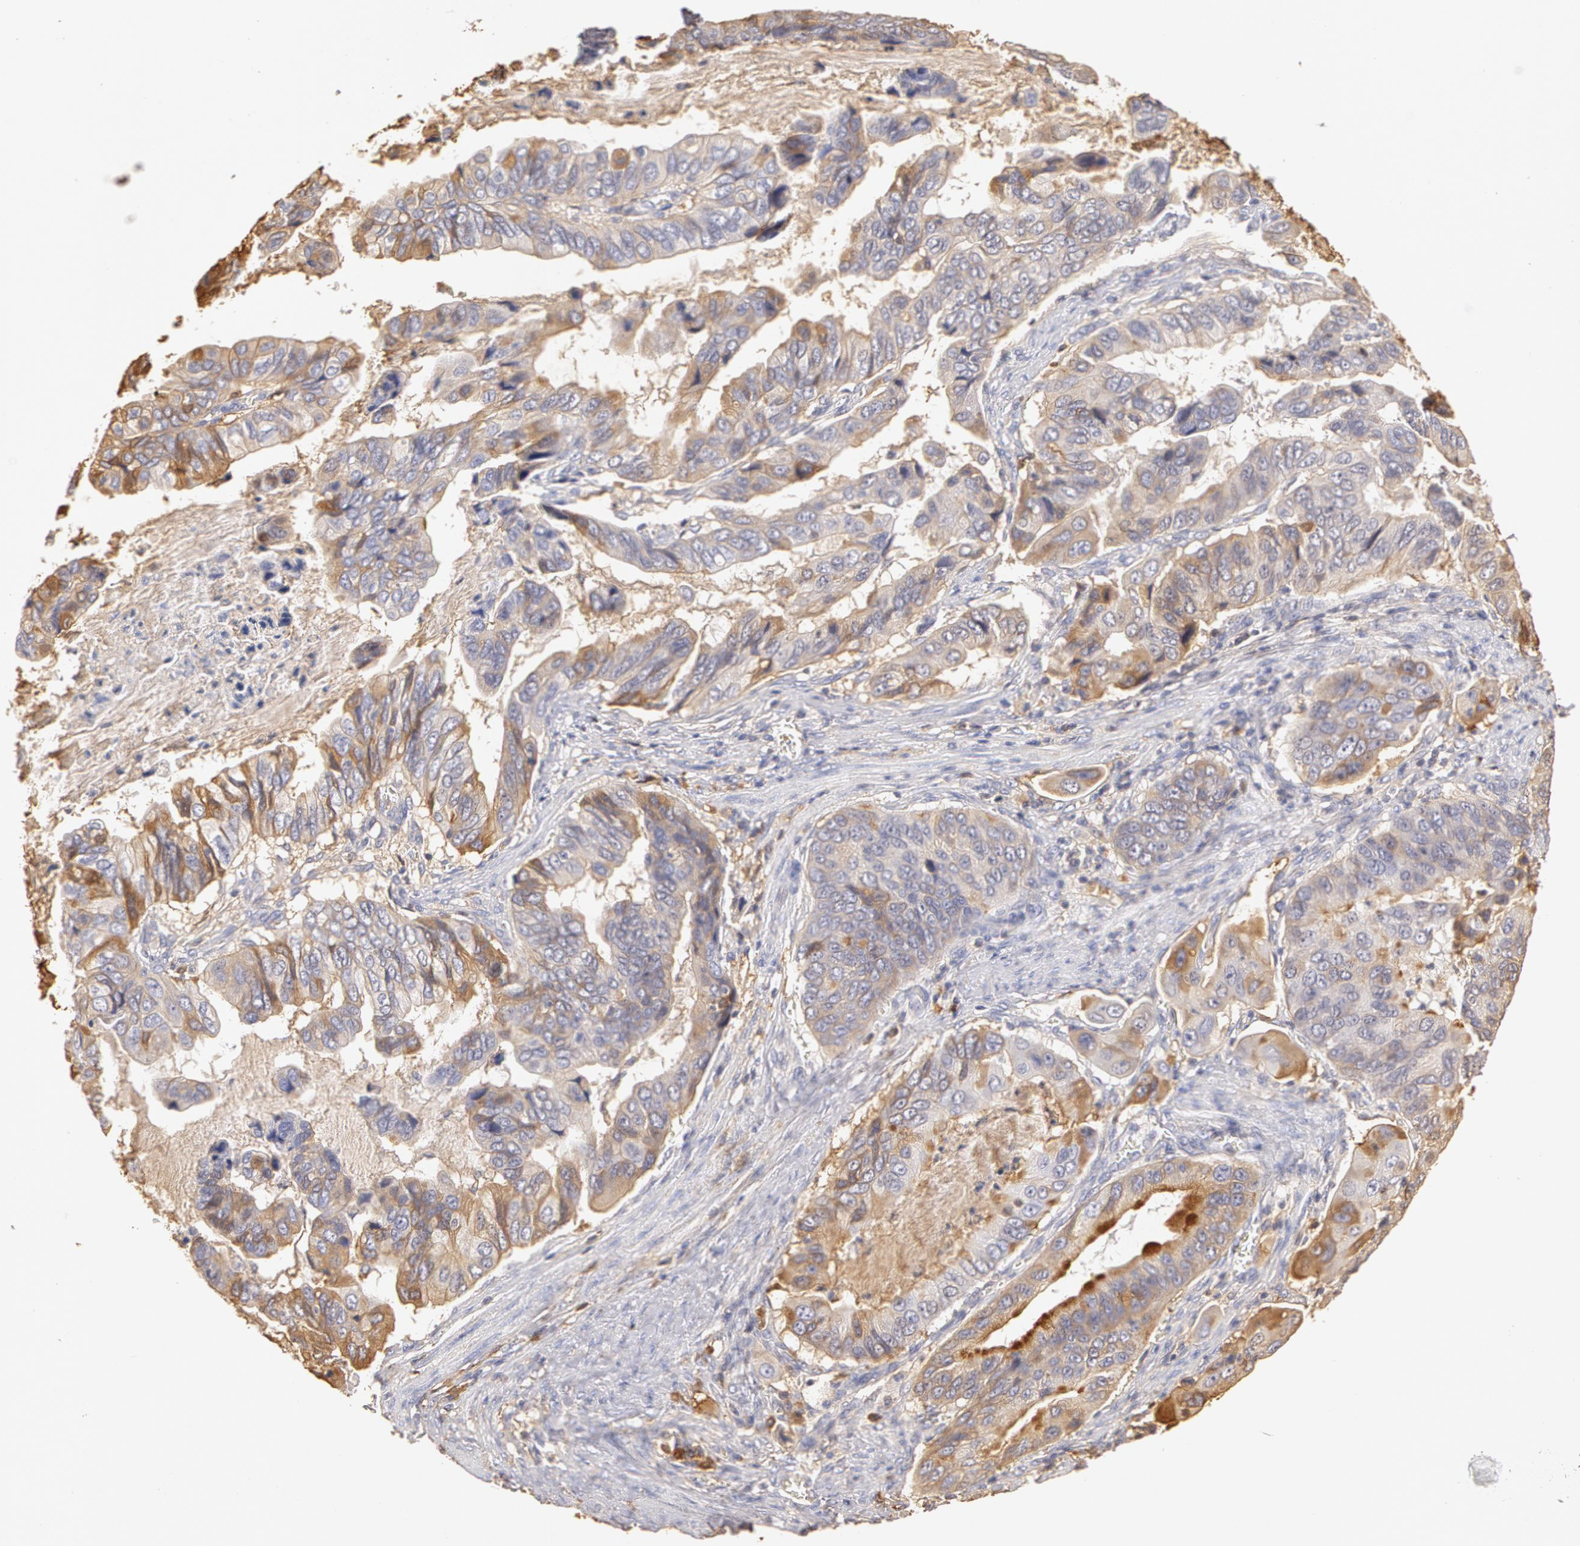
{"staining": {"intensity": "weak", "quantity": ">75%", "location": "cytoplasmic/membranous"}, "tissue": "stomach cancer", "cell_type": "Tumor cells", "image_type": "cancer", "snomed": [{"axis": "morphology", "description": "Adenocarcinoma, NOS"}, {"axis": "topography", "description": "Stomach, upper"}], "caption": "A histopathology image showing weak cytoplasmic/membranous staining in approximately >75% of tumor cells in stomach cancer (adenocarcinoma), as visualized by brown immunohistochemical staining.", "gene": "TF", "patient": {"sex": "male", "age": 80}}